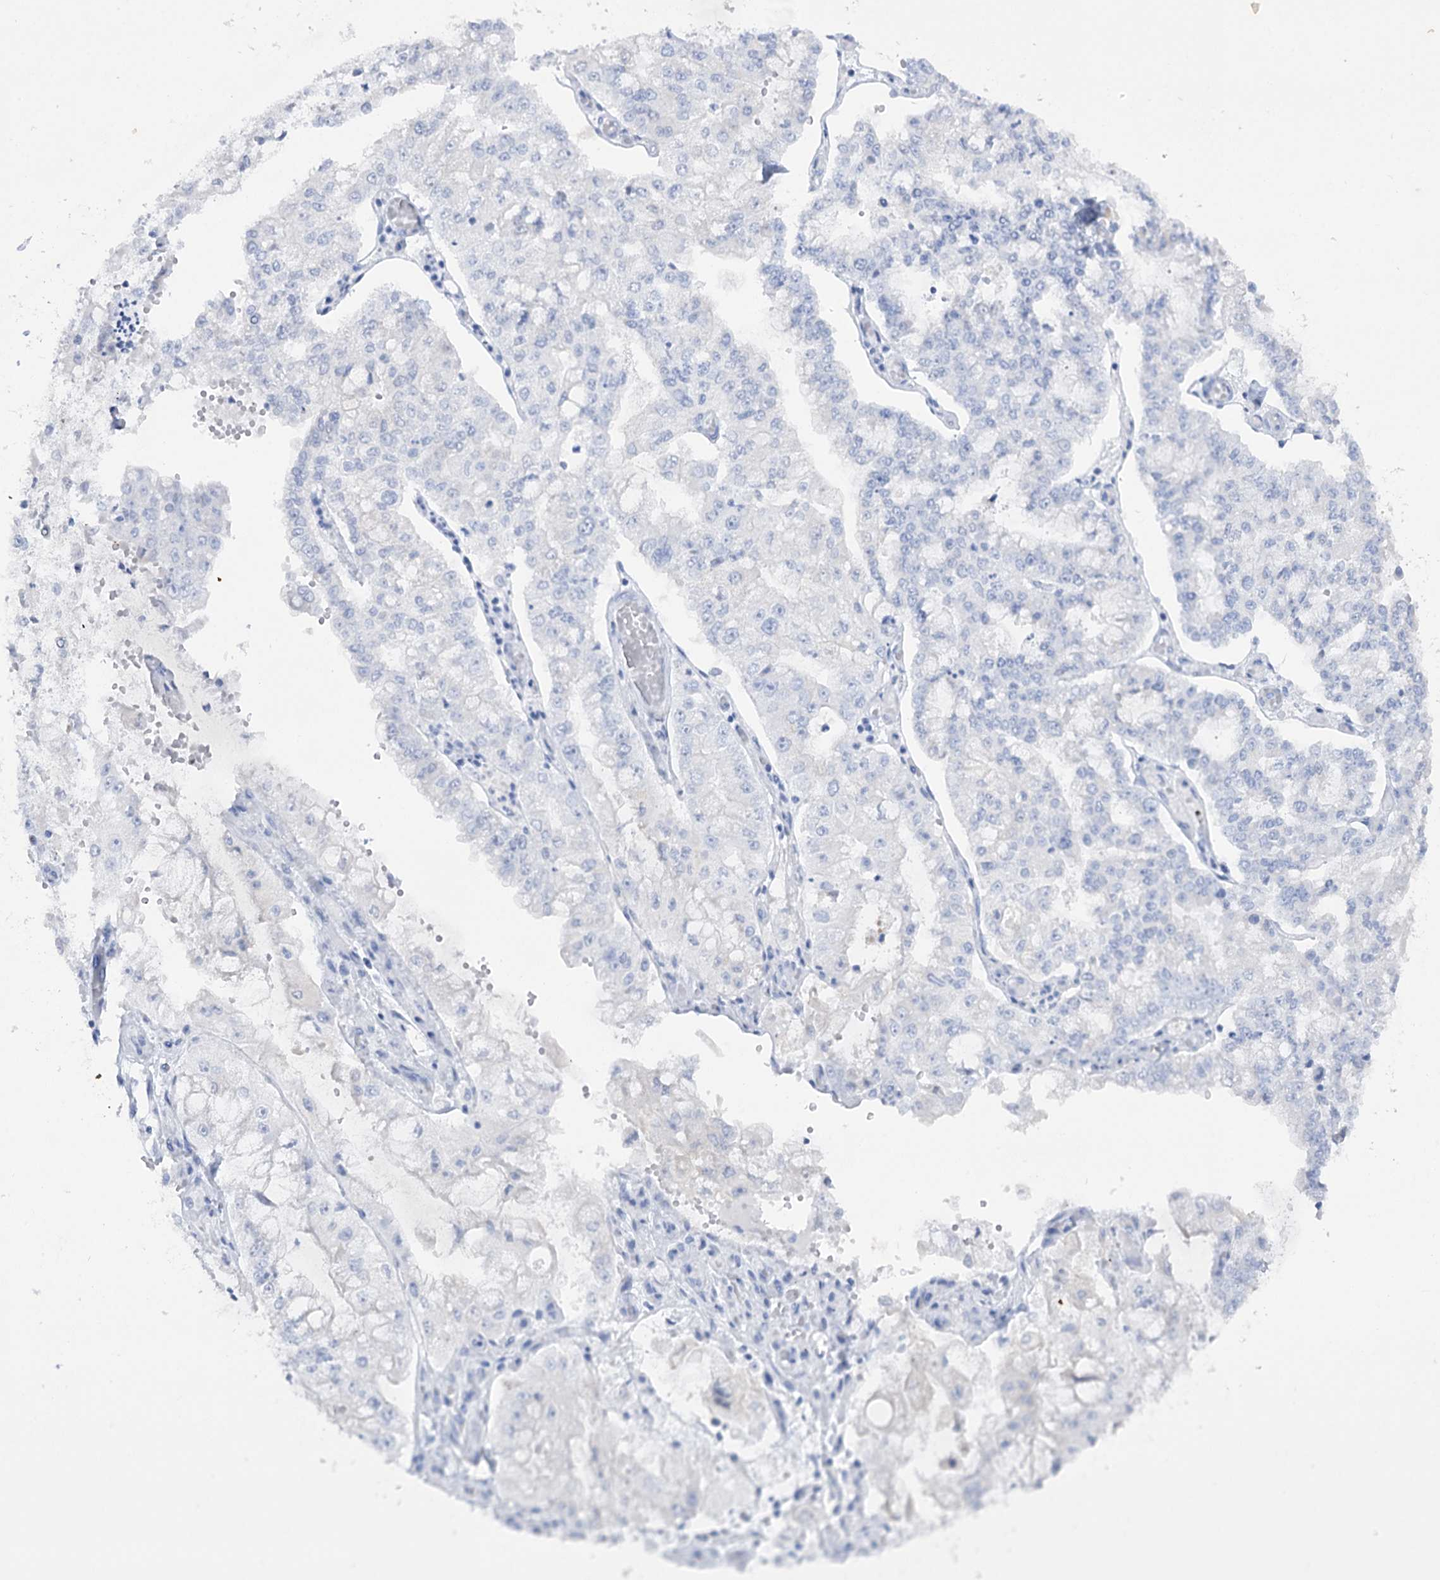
{"staining": {"intensity": "negative", "quantity": "none", "location": "none"}, "tissue": "stomach cancer", "cell_type": "Tumor cells", "image_type": "cancer", "snomed": [{"axis": "morphology", "description": "Adenocarcinoma, NOS"}, {"axis": "topography", "description": "Stomach"}], "caption": "High magnification brightfield microscopy of stomach cancer (adenocarcinoma) stained with DAB (3,3'-diaminobenzidine) (brown) and counterstained with hematoxylin (blue): tumor cells show no significant staining.", "gene": "GBF1", "patient": {"sex": "male", "age": 76}}